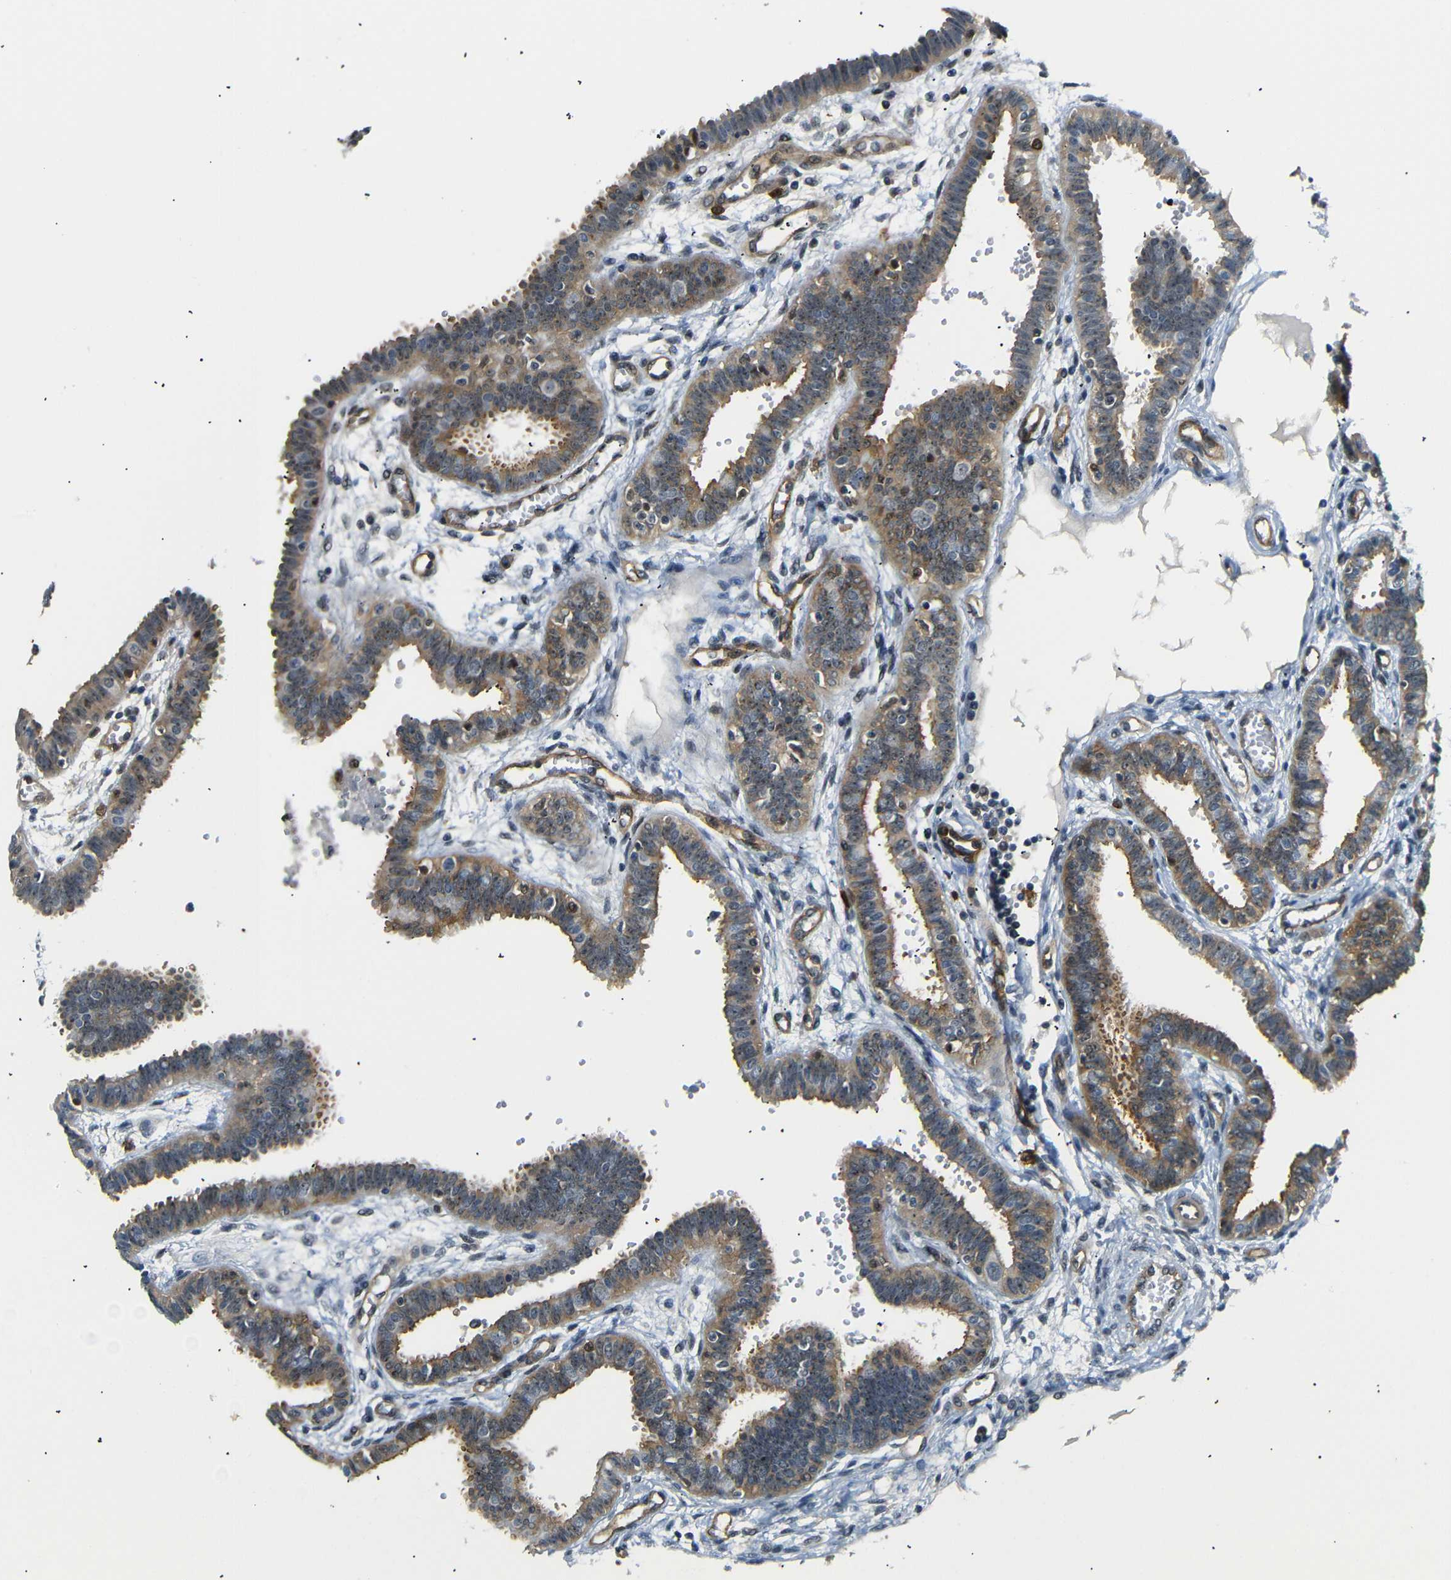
{"staining": {"intensity": "moderate", "quantity": ">75%", "location": "cytoplasmic/membranous,nuclear"}, "tissue": "fallopian tube", "cell_type": "Glandular cells", "image_type": "normal", "snomed": [{"axis": "morphology", "description": "Normal tissue, NOS"}, {"axis": "topography", "description": "Fallopian tube"}], "caption": "Protein staining of unremarkable fallopian tube shows moderate cytoplasmic/membranous,nuclear expression in about >75% of glandular cells. (DAB (3,3'-diaminobenzidine) = brown stain, brightfield microscopy at high magnification).", "gene": "PARN", "patient": {"sex": "female", "age": 32}}